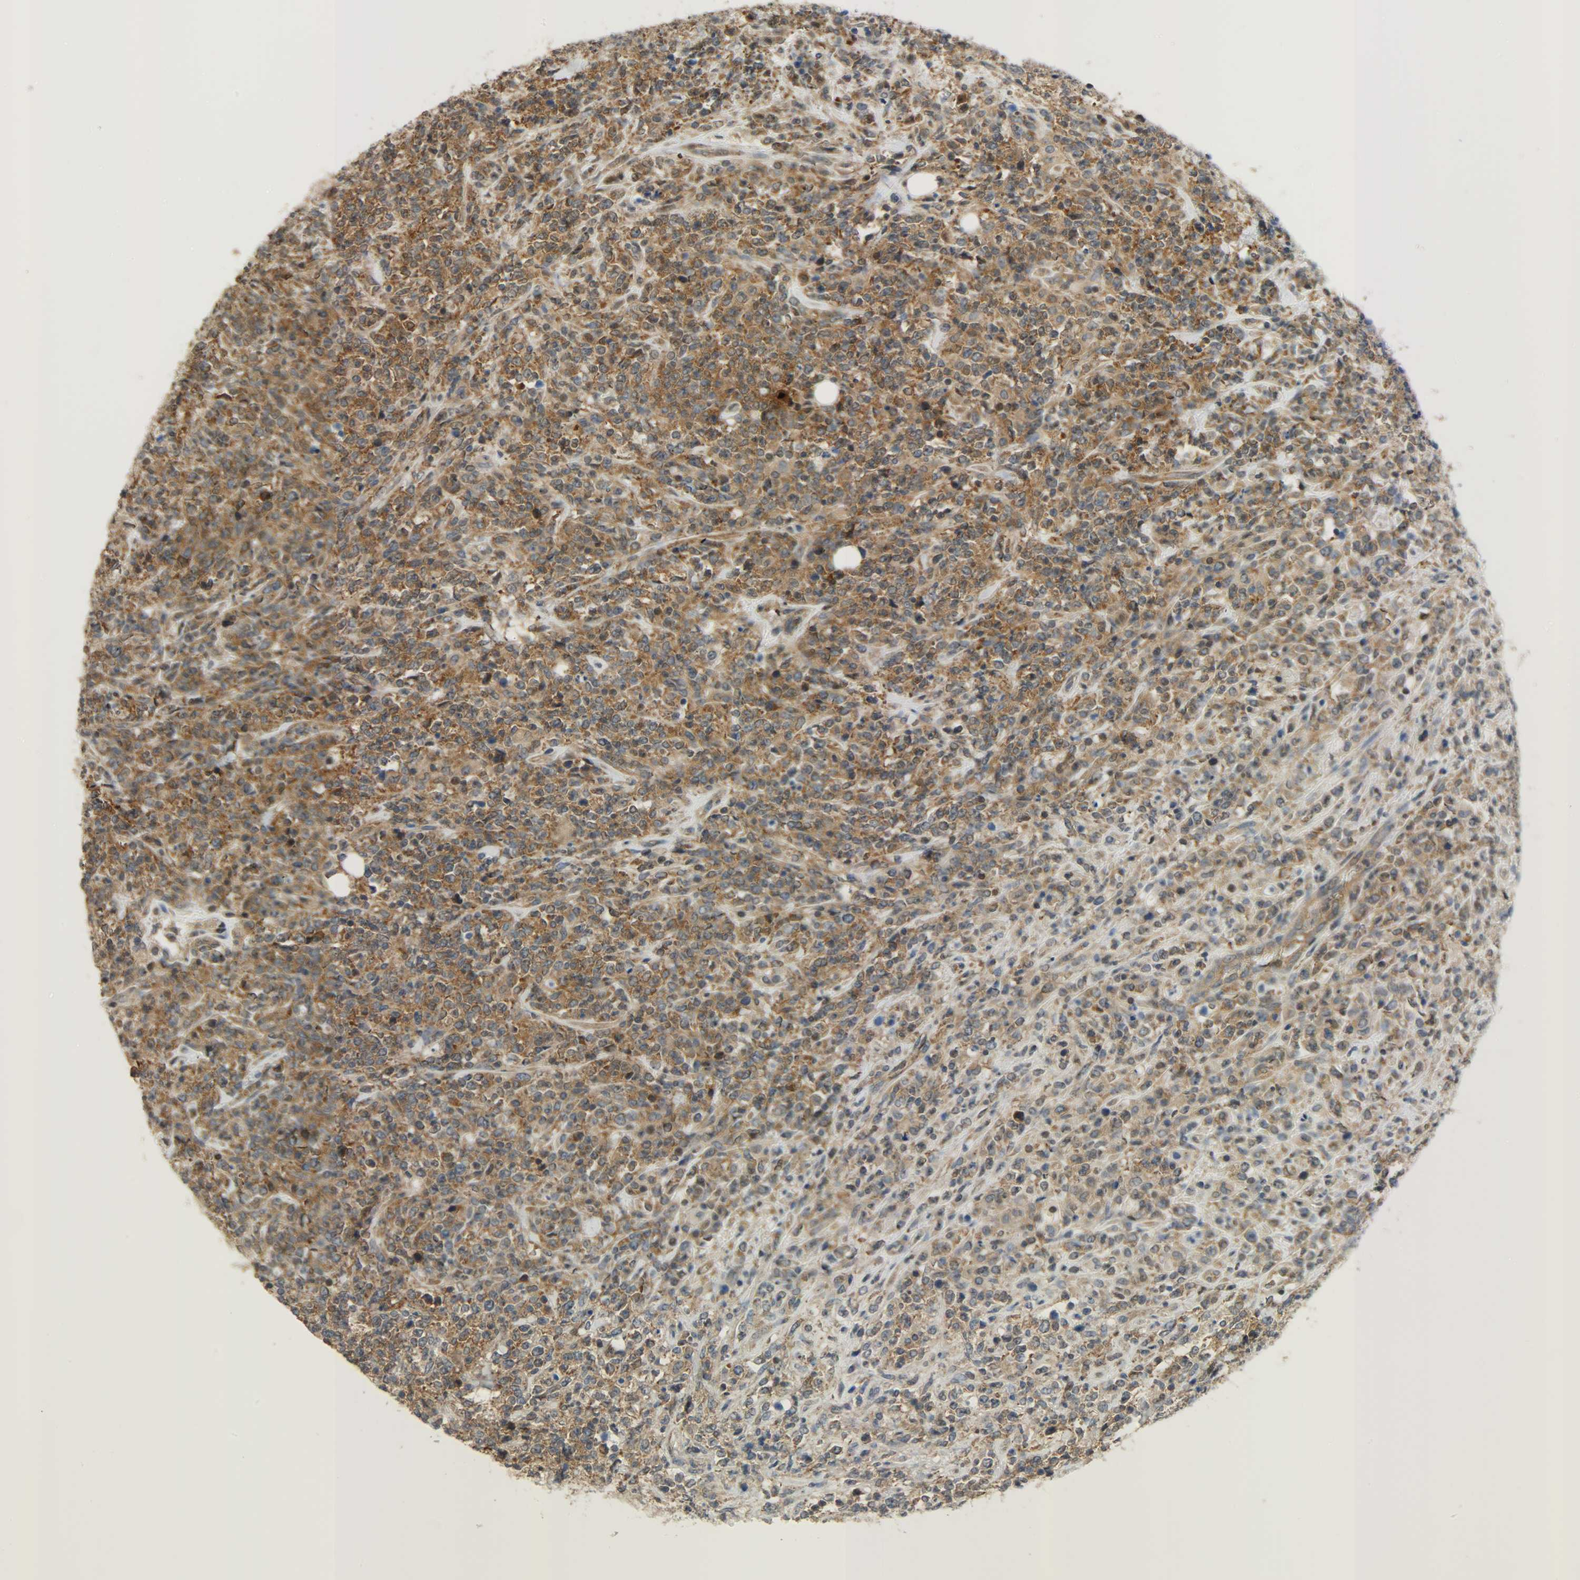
{"staining": {"intensity": "strong", "quantity": ">75%", "location": "cytoplasmic/membranous"}, "tissue": "lymphoma", "cell_type": "Tumor cells", "image_type": "cancer", "snomed": [{"axis": "morphology", "description": "Malignant lymphoma, non-Hodgkin's type, High grade"}, {"axis": "topography", "description": "Soft tissue"}], "caption": "This micrograph reveals lymphoma stained with immunohistochemistry (IHC) to label a protein in brown. The cytoplasmic/membranous of tumor cells show strong positivity for the protein. Nuclei are counter-stained blue.", "gene": "GIT2", "patient": {"sex": "male", "age": 18}}